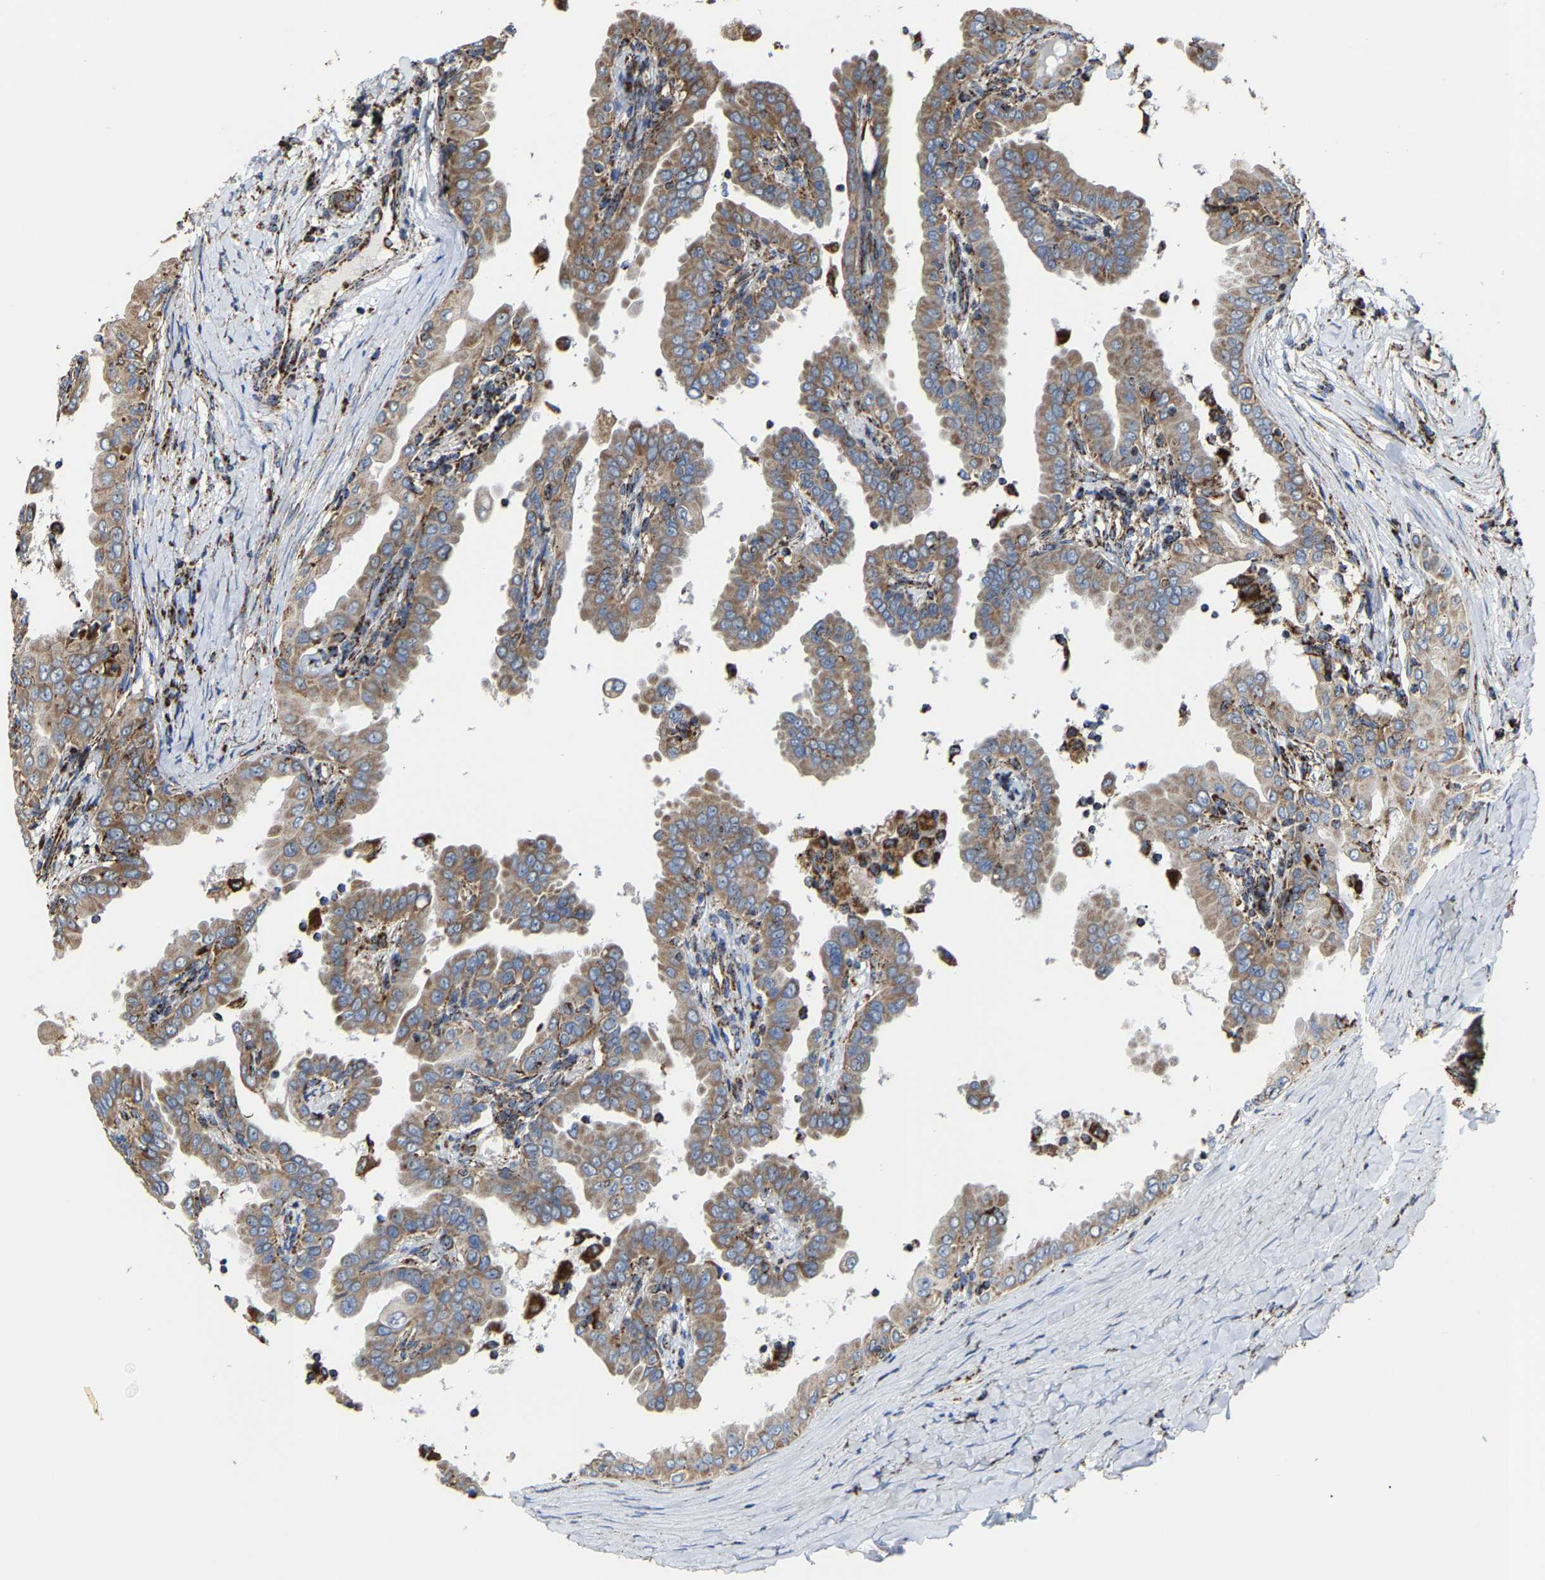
{"staining": {"intensity": "moderate", "quantity": "25%-75%", "location": "cytoplasmic/membranous"}, "tissue": "thyroid cancer", "cell_type": "Tumor cells", "image_type": "cancer", "snomed": [{"axis": "morphology", "description": "Papillary adenocarcinoma, NOS"}, {"axis": "topography", "description": "Thyroid gland"}], "caption": "Immunohistochemistry (DAB (3,3'-diaminobenzidine)) staining of thyroid cancer (papillary adenocarcinoma) displays moderate cytoplasmic/membranous protein expression in about 25%-75% of tumor cells.", "gene": "NDUFV3", "patient": {"sex": "male", "age": 33}}